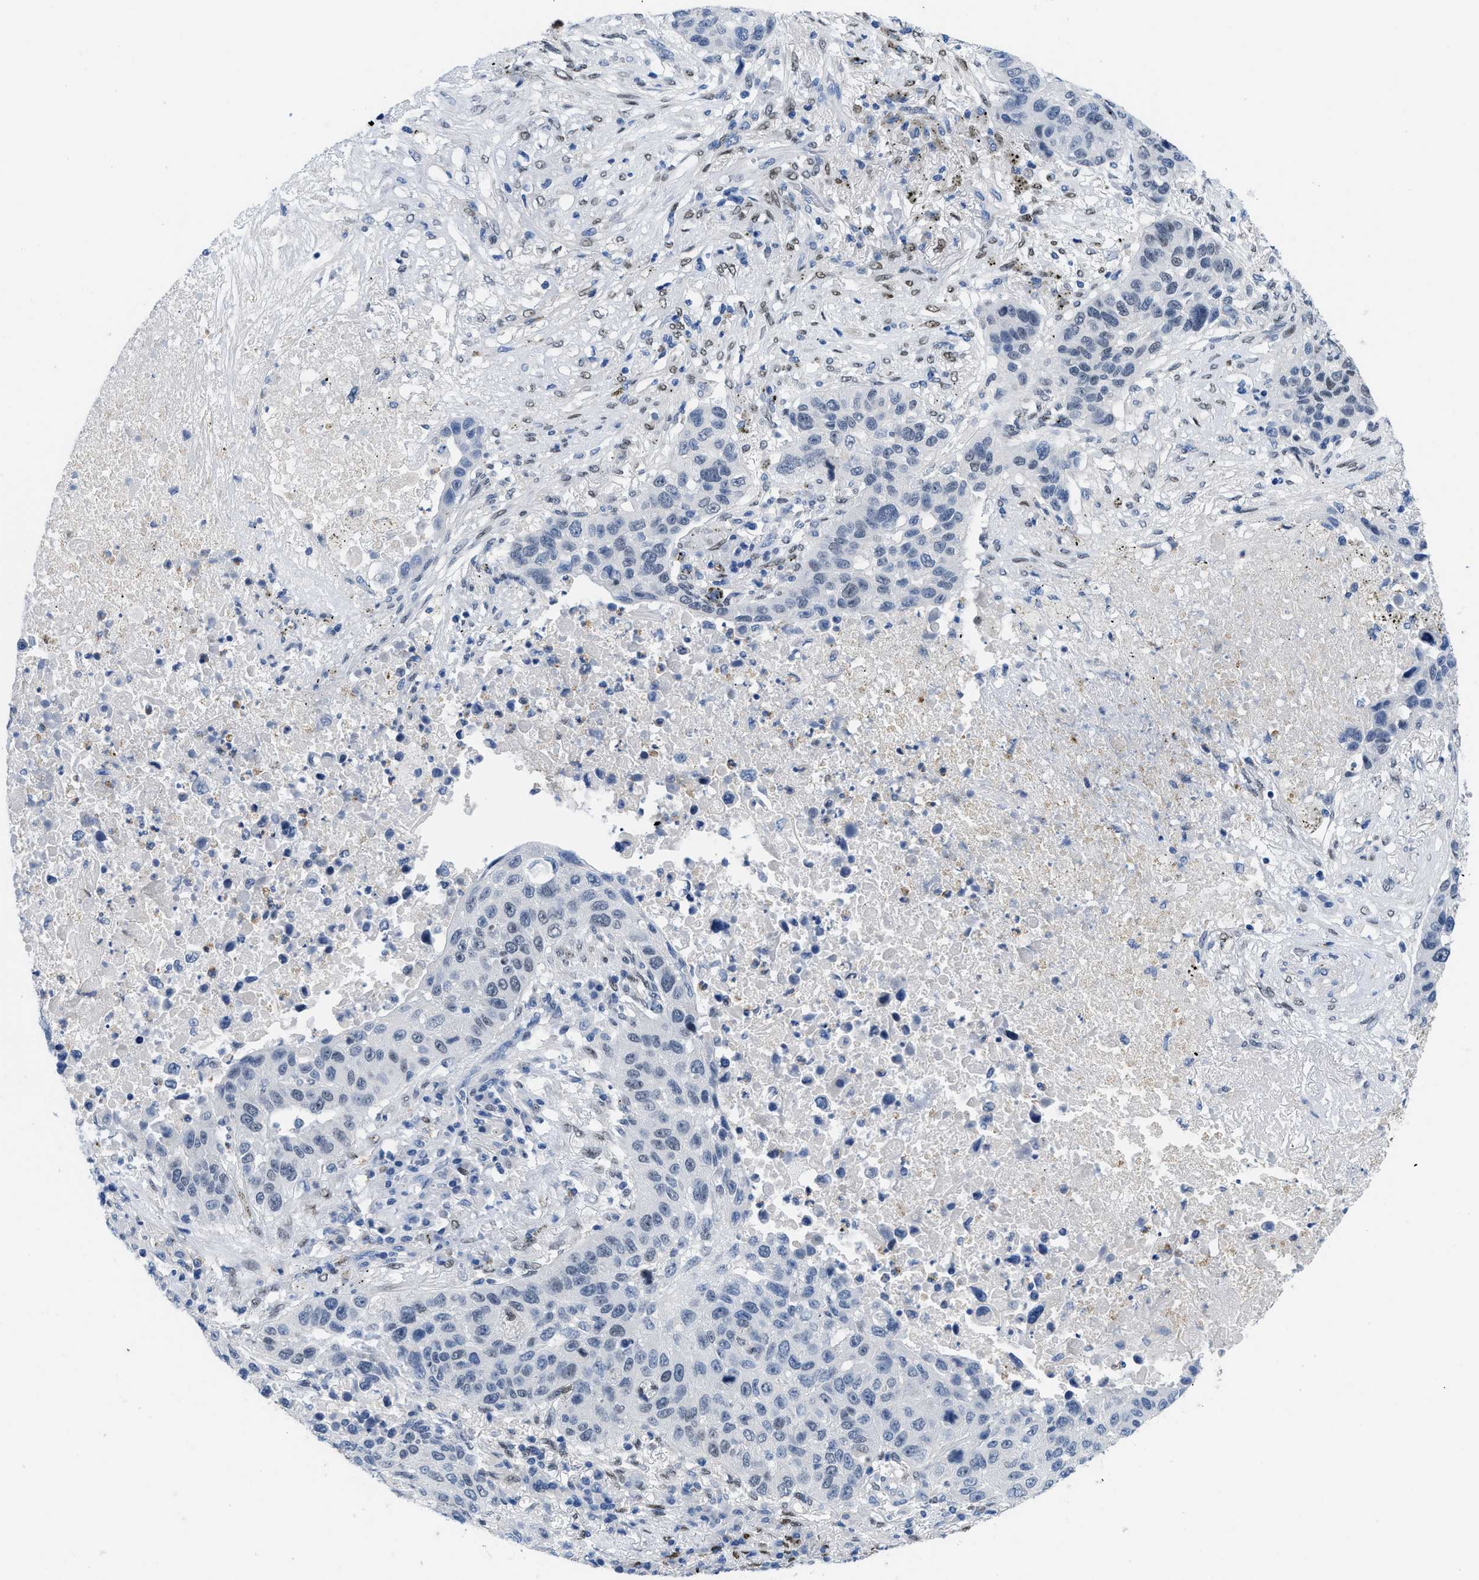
{"staining": {"intensity": "negative", "quantity": "none", "location": "none"}, "tissue": "lung cancer", "cell_type": "Tumor cells", "image_type": "cancer", "snomed": [{"axis": "morphology", "description": "Squamous cell carcinoma, NOS"}, {"axis": "topography", "description": "Lung"}], "caption": "Immunohistochemistry micrograph of human lung squamous cell carcinoma stained for a protein (brown), which exhibits no staining in tumor cells. The staining is performed using DAB brown chromogen with nuclei counter-stained in using hematoxylin.", "gene": "NFIX", "patient": {"sex": "male", "age": 57}}